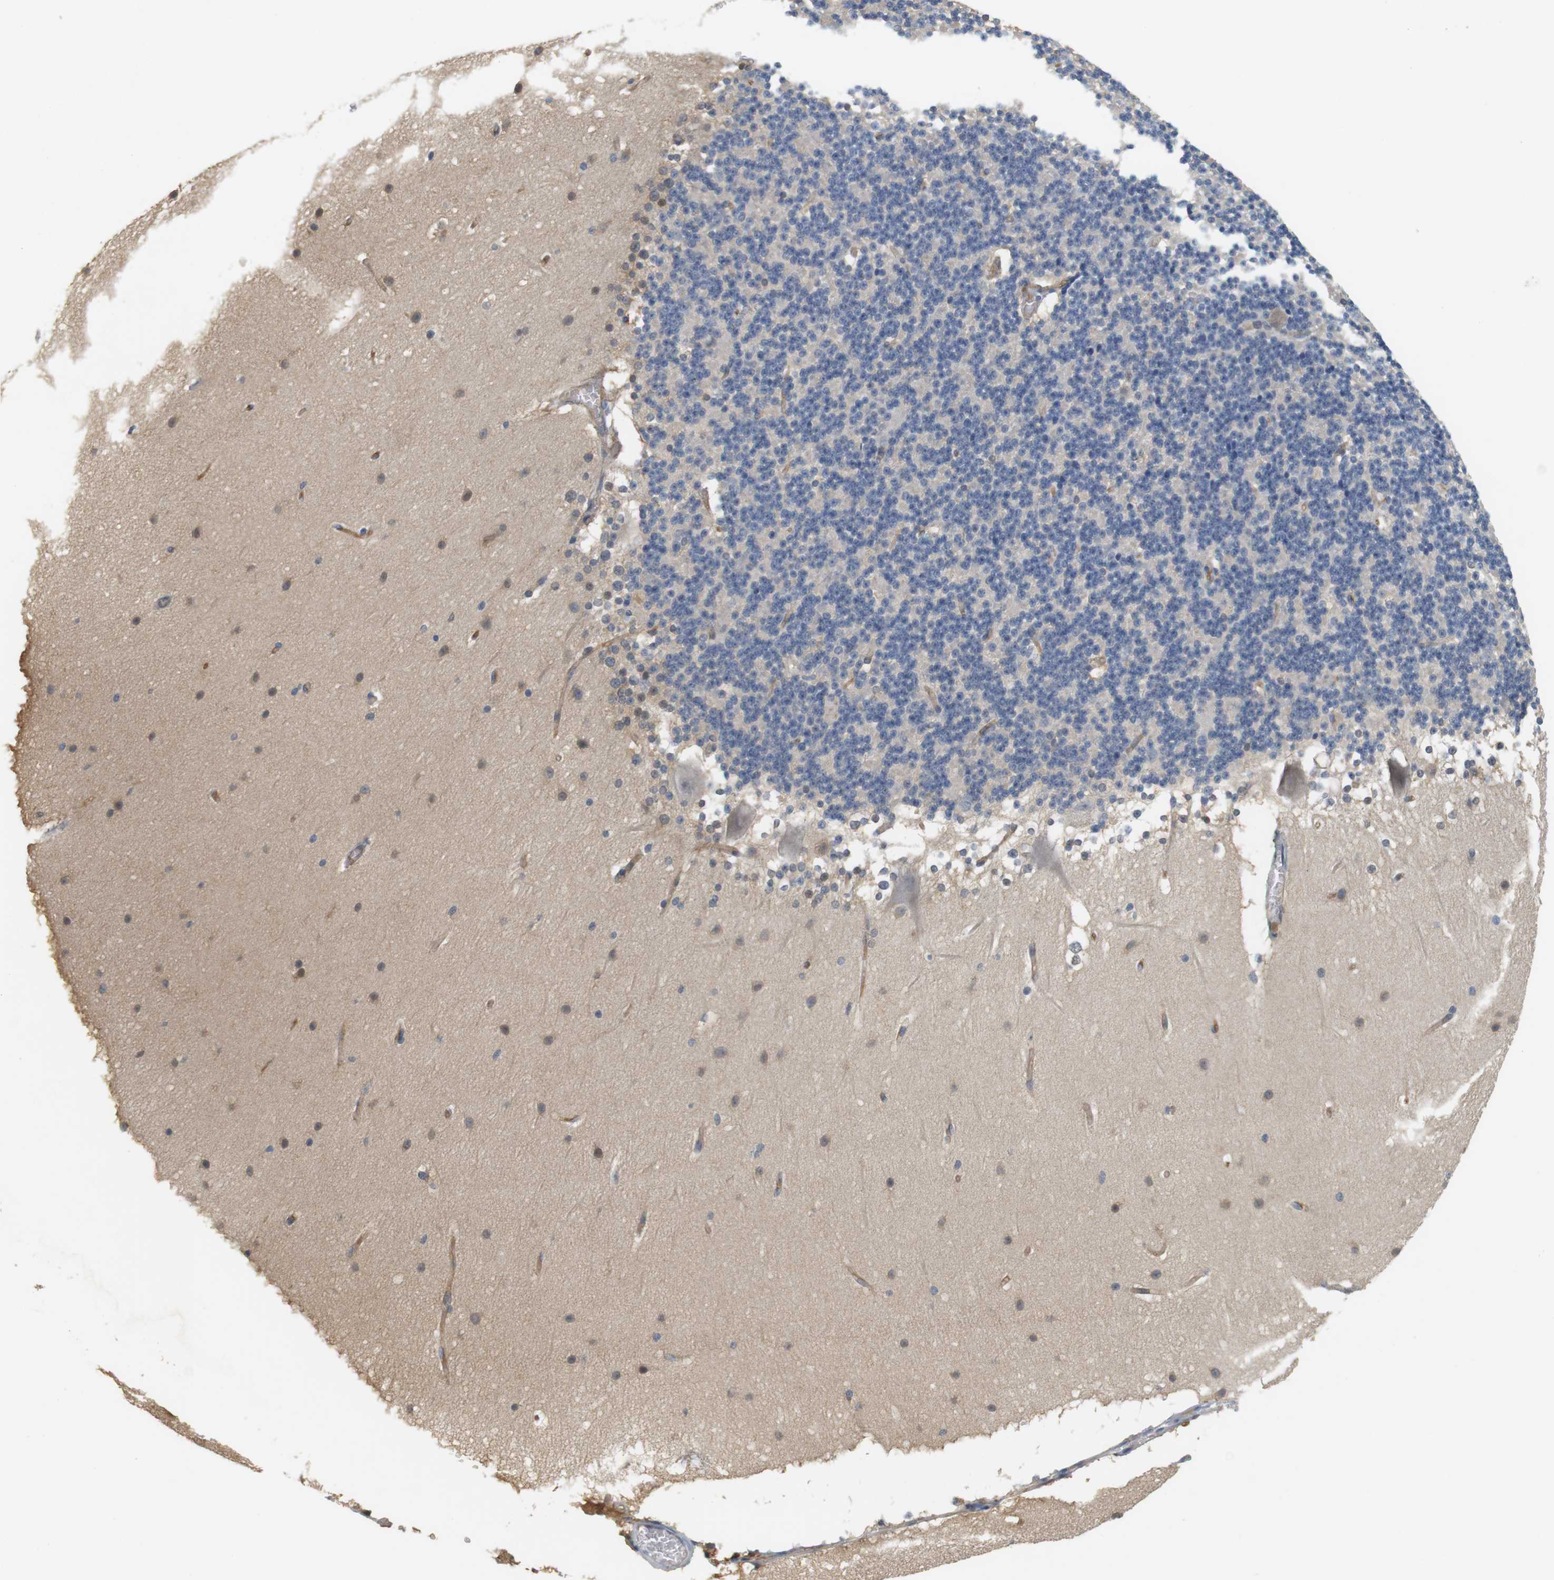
{"staining": {"intensity": "negative", "quantity": "none", "location": "none"}, "tissue": "cerebellum", "cell_type": "Cells in granular layer", "image_type": "normal", "snomed": [{"axis": "morphology", "description": "Normal tissue, NOS"}, {"axis": "topography", "description": "Cerebellum"}], "caption": "The histopathology image shows no significant positivity in cells in granular layer of cerebellum.", "gene": "OSR1", "patient": {"sex": "female", "age": 19}}